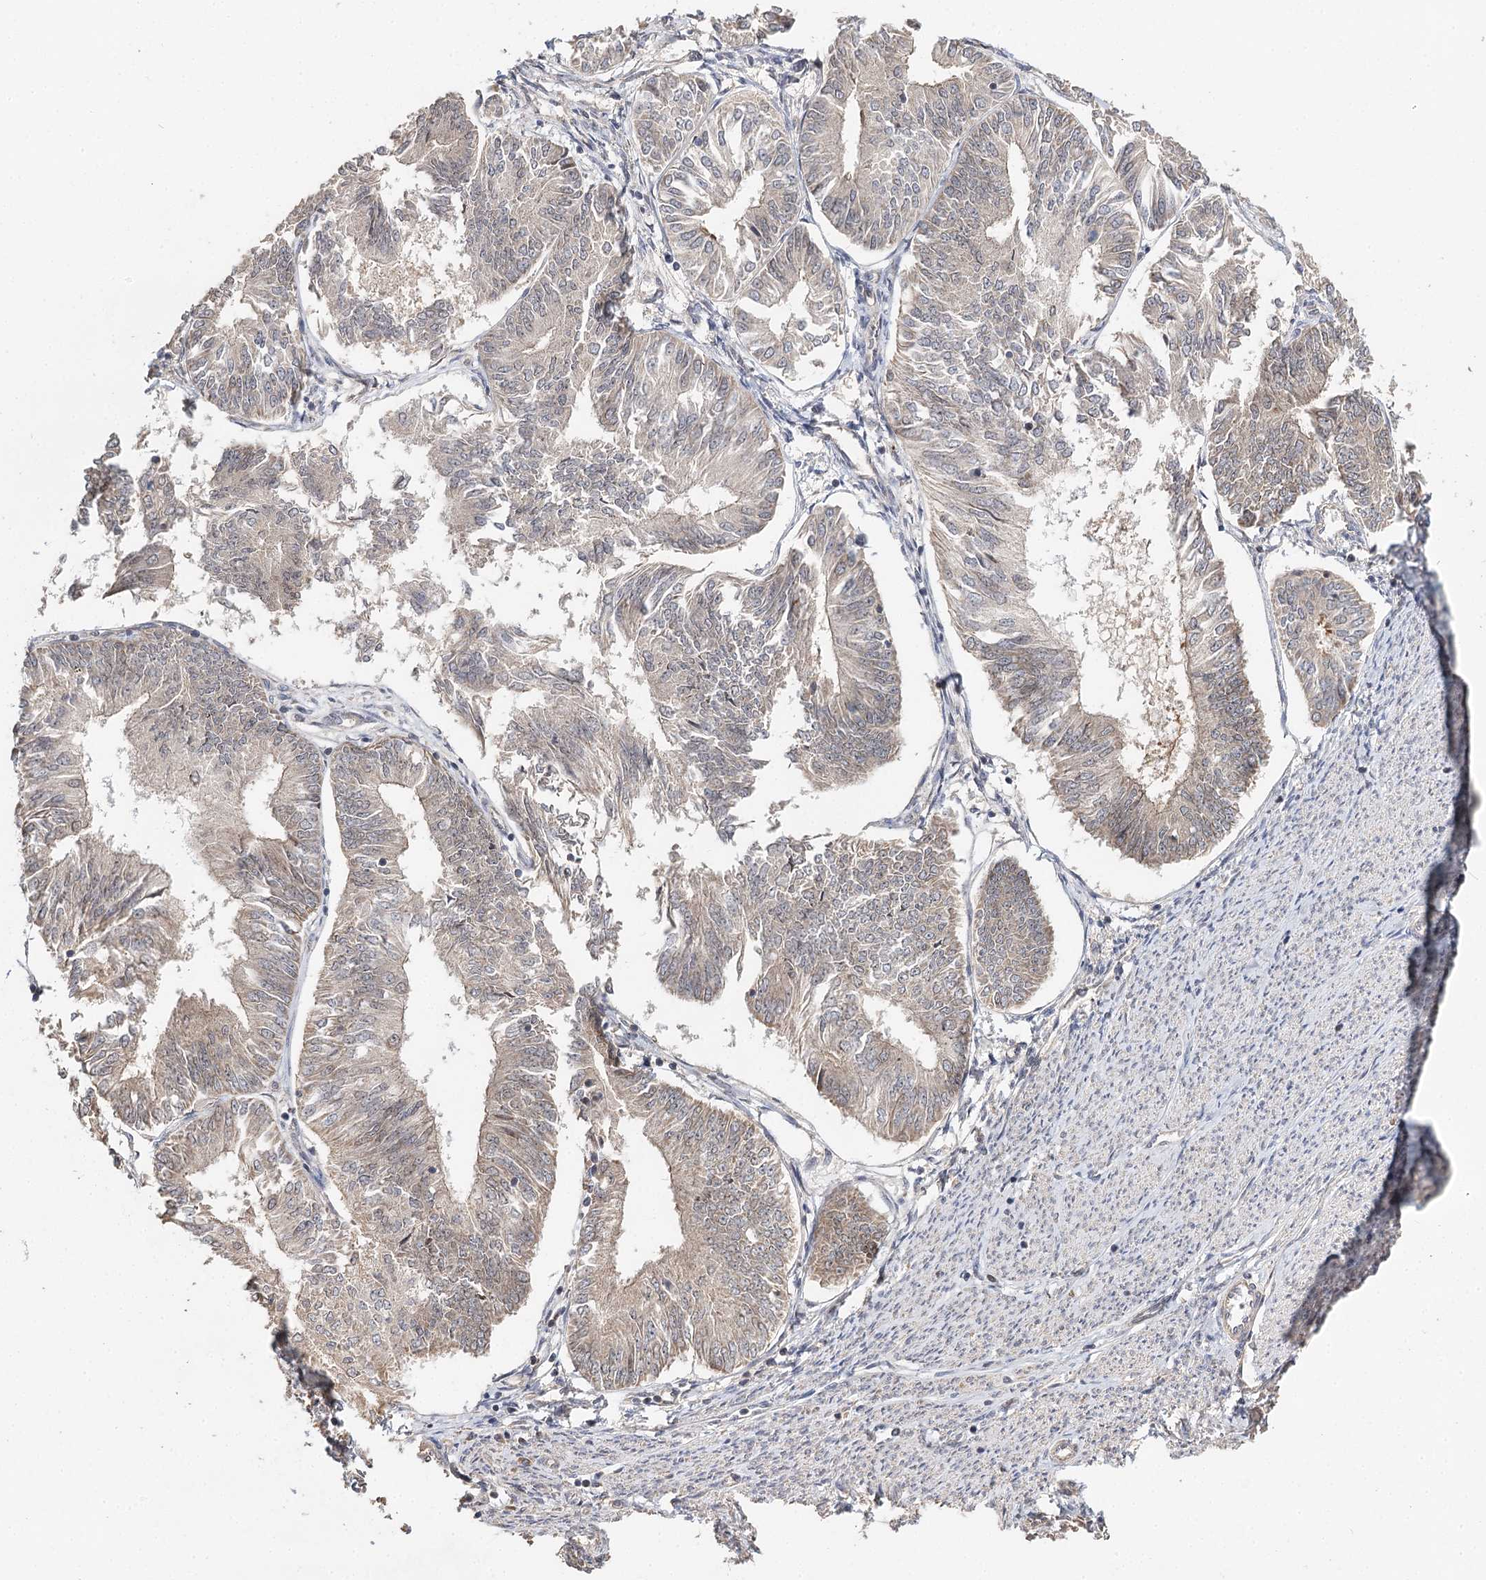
{"staining": {"intensity": "weak", "quantity": "<25%", "location": "cytoplasmic/membranous"}, "tissue": "endometrial cancer", "cell_type": "Tumor cells", "image_type": "cancer", "snomed": [{"axis": "morphology", "description": "Adenocarcinoma, NOS"}, {"axis": "topography", "description": "Endometrium"}], "caption": "This is an immunohistochemistry (IHC) micrograph of endometrial cancer. There is no positivity in tumor cells.", "gene": "NOPCHAP1", "patient": {"sex": "female", "age": 58}}